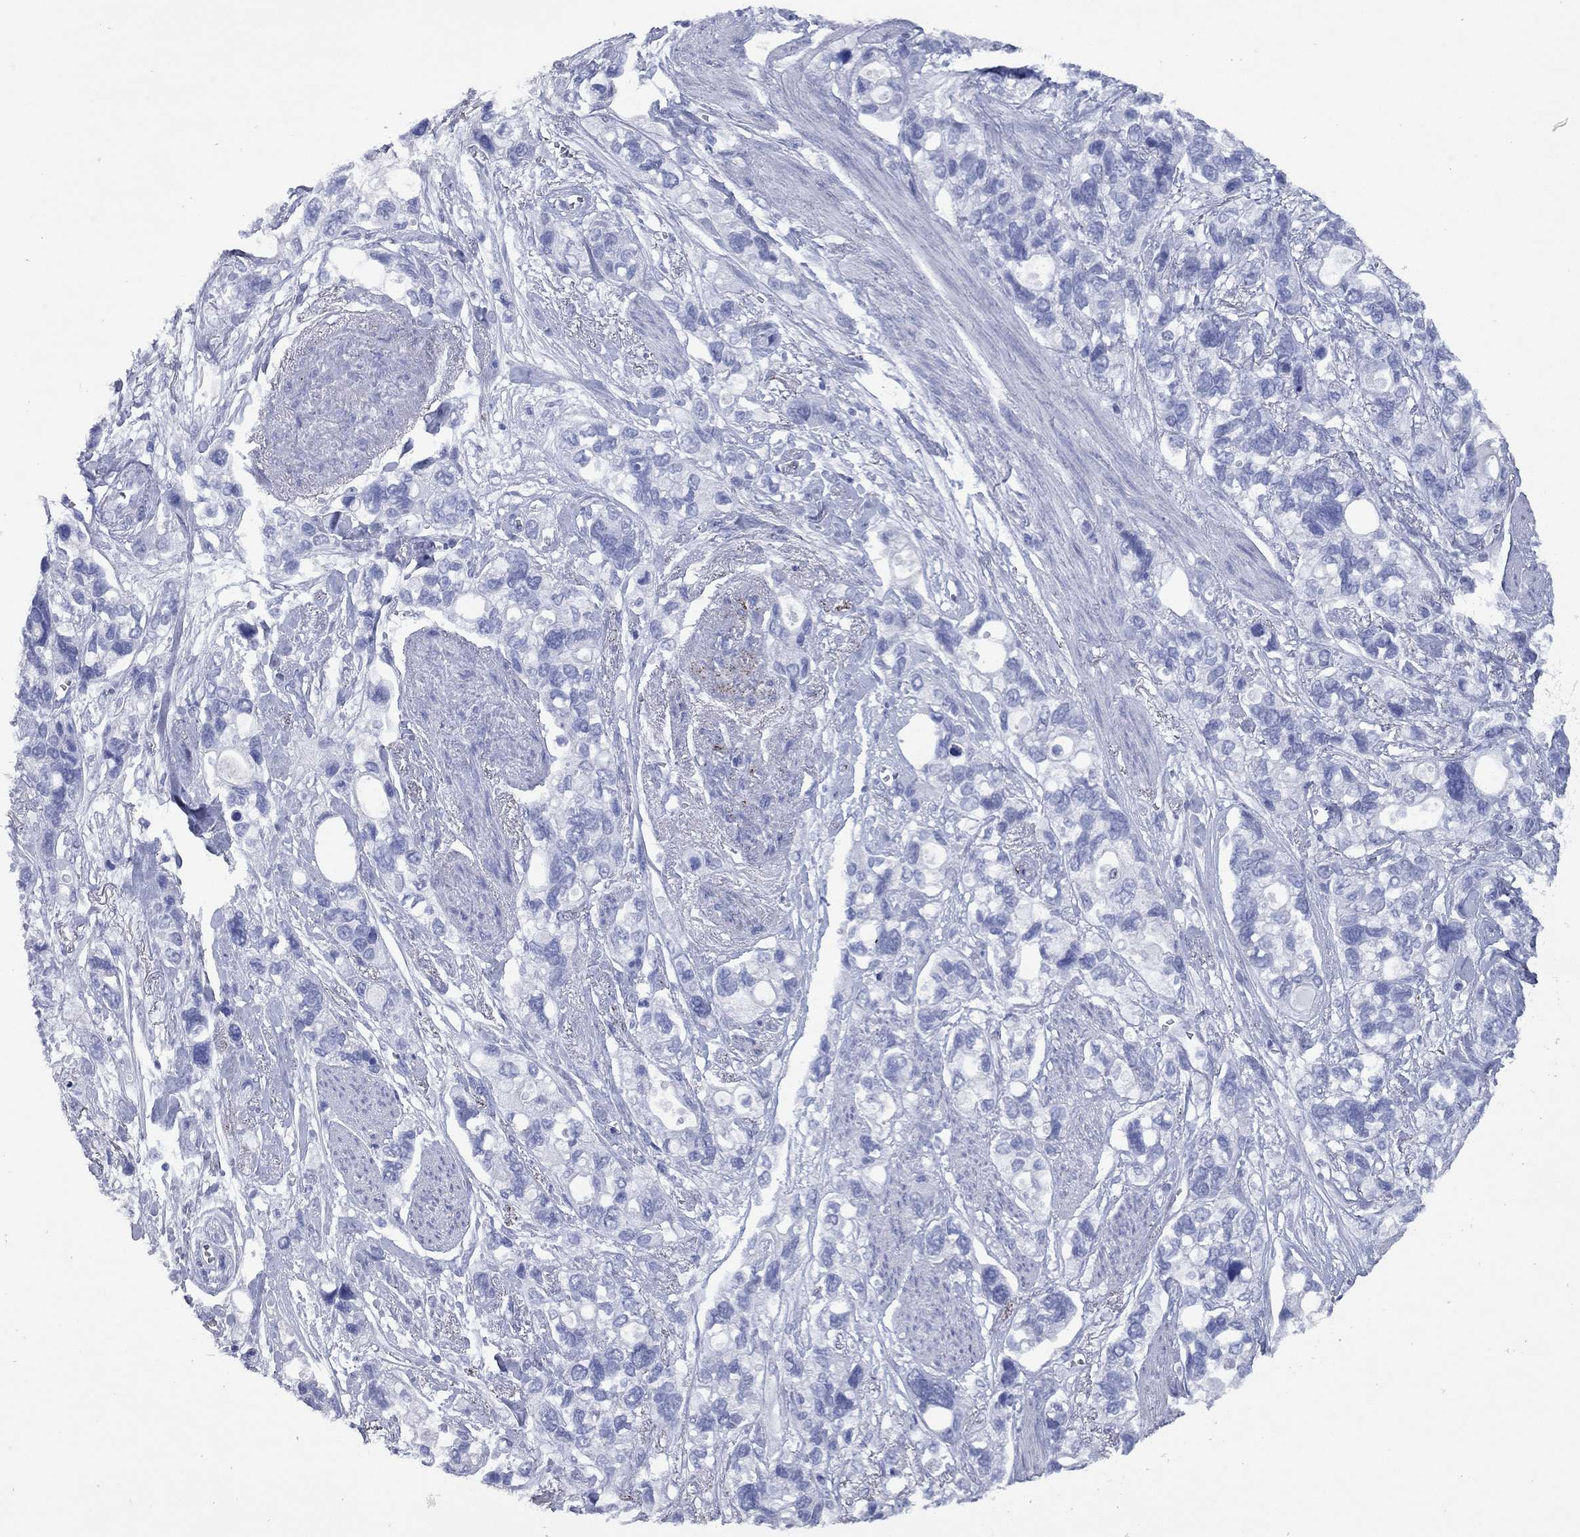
{"staining": {"intensity": "negative", "quantity": "none", "location": "none"}, "tissue": "stomach cancer", "cell_type": "Tumor cells", "image_type": "cancer", "snomed": [{"axis": "morphology", "description": "Adenocarcinoma, NOS"}, {"axis": "topography", "description": "Stomach, upper"}], "caption": "Immunohistochemistry of human stomach cancer (adenocarcinoma) shows no expression in tumor cells. (Immunohistochemistry (ihc), brightfield microscopy, high magnification).", "gene": "CCNA1", "patient": {"sex": "female", "age": 81}}